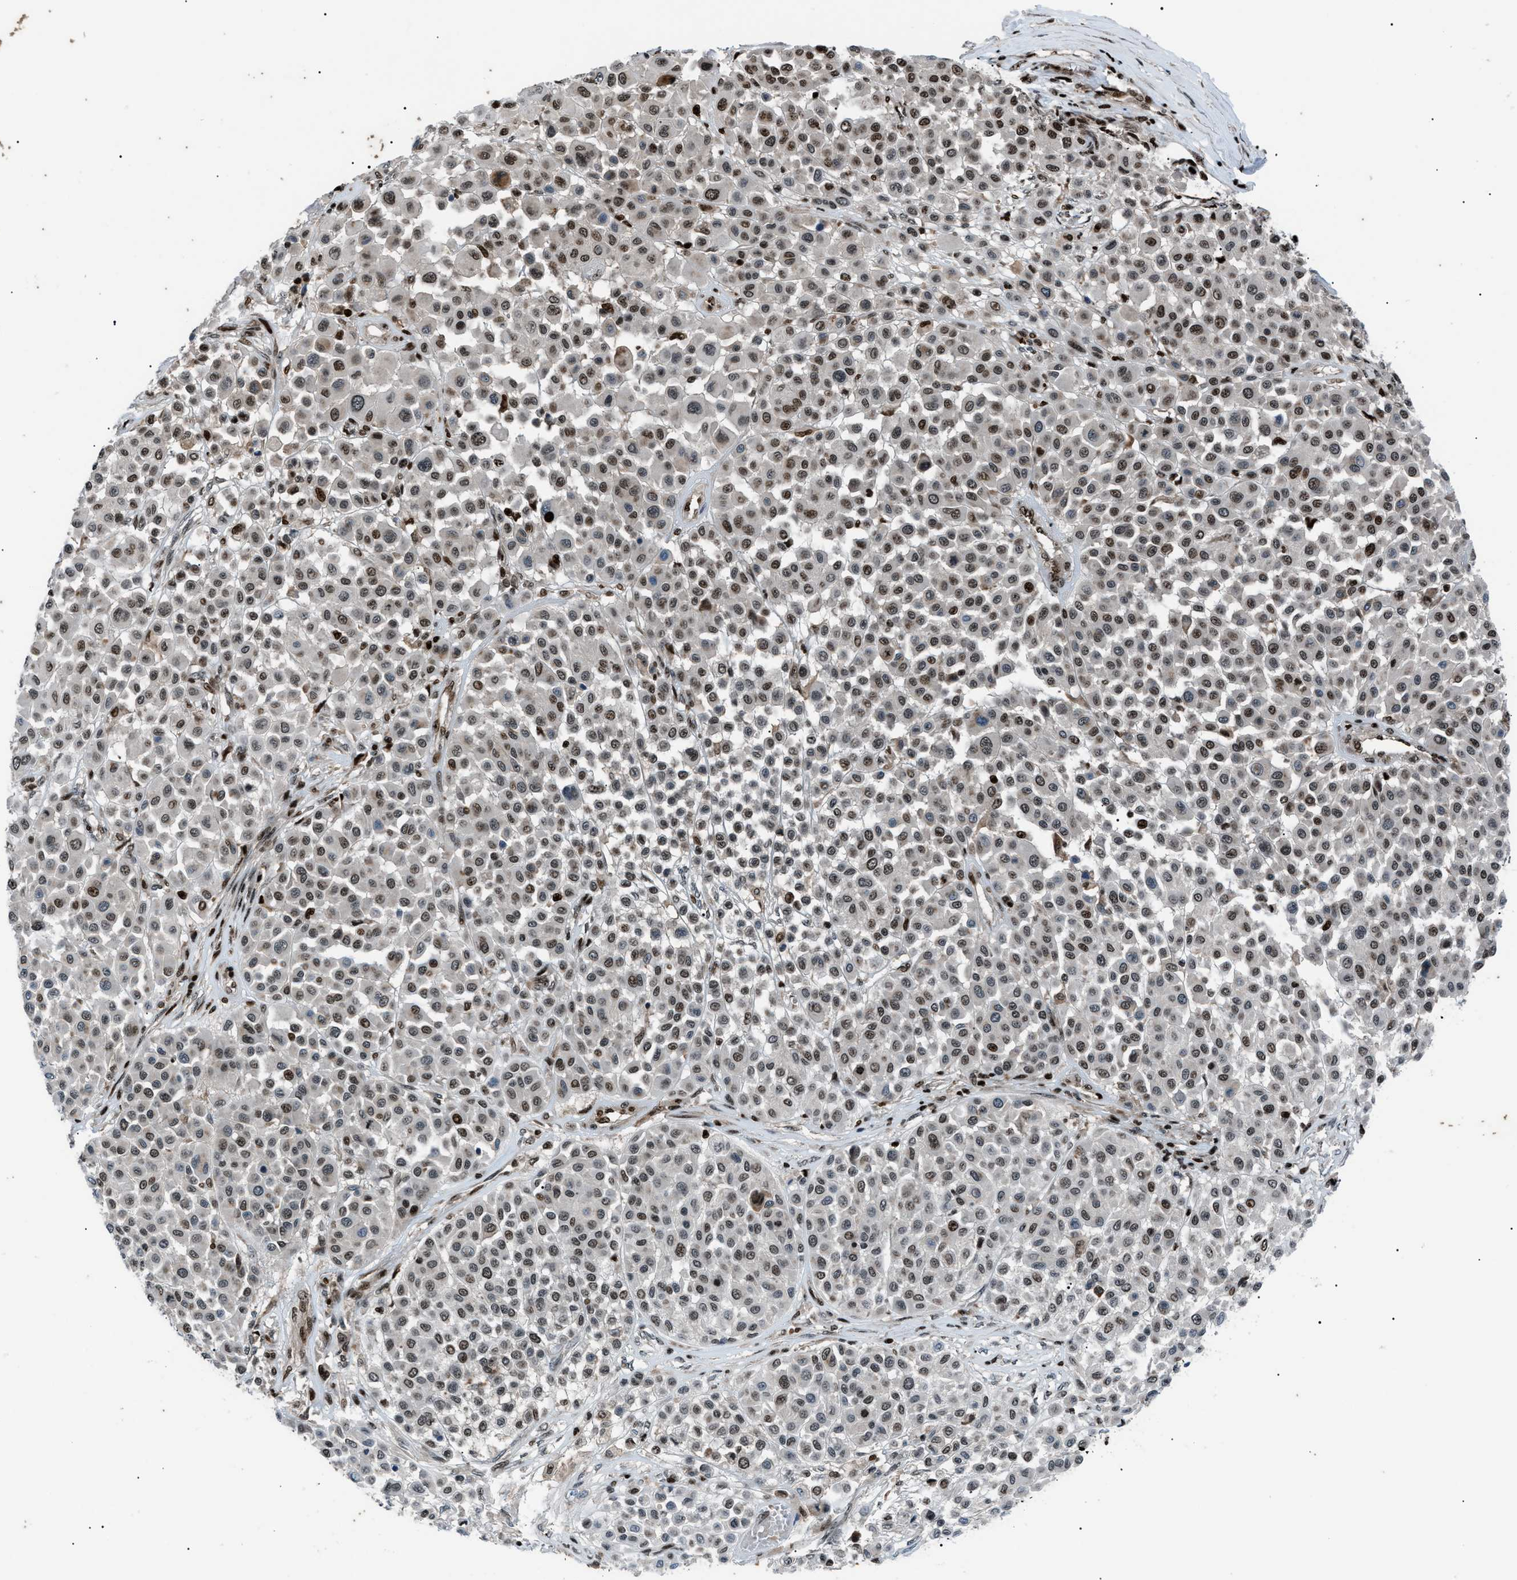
{"staining": {"intensity": "moderate", "quantity": ">75%", "location": "nuclear"}, "tissue": "melanoma", "cell_type": "Tumor cells", "image_type": "cancer", "snomed": [{"axis": "morphology", "description": "Malignant melanoma, Metastatic site"}, {"axis": "topography", "description": "Soft tissue"}], "caption": "Immunohistochemical staining of melanoma exhibits moderate nuclear protein expression in about >75% of tumor cells. Ihc stains the protein of interest in brown and the nuclei are stained blue.", "gene": "PRKX", "patient": {"sex": "male", "age": 41}}